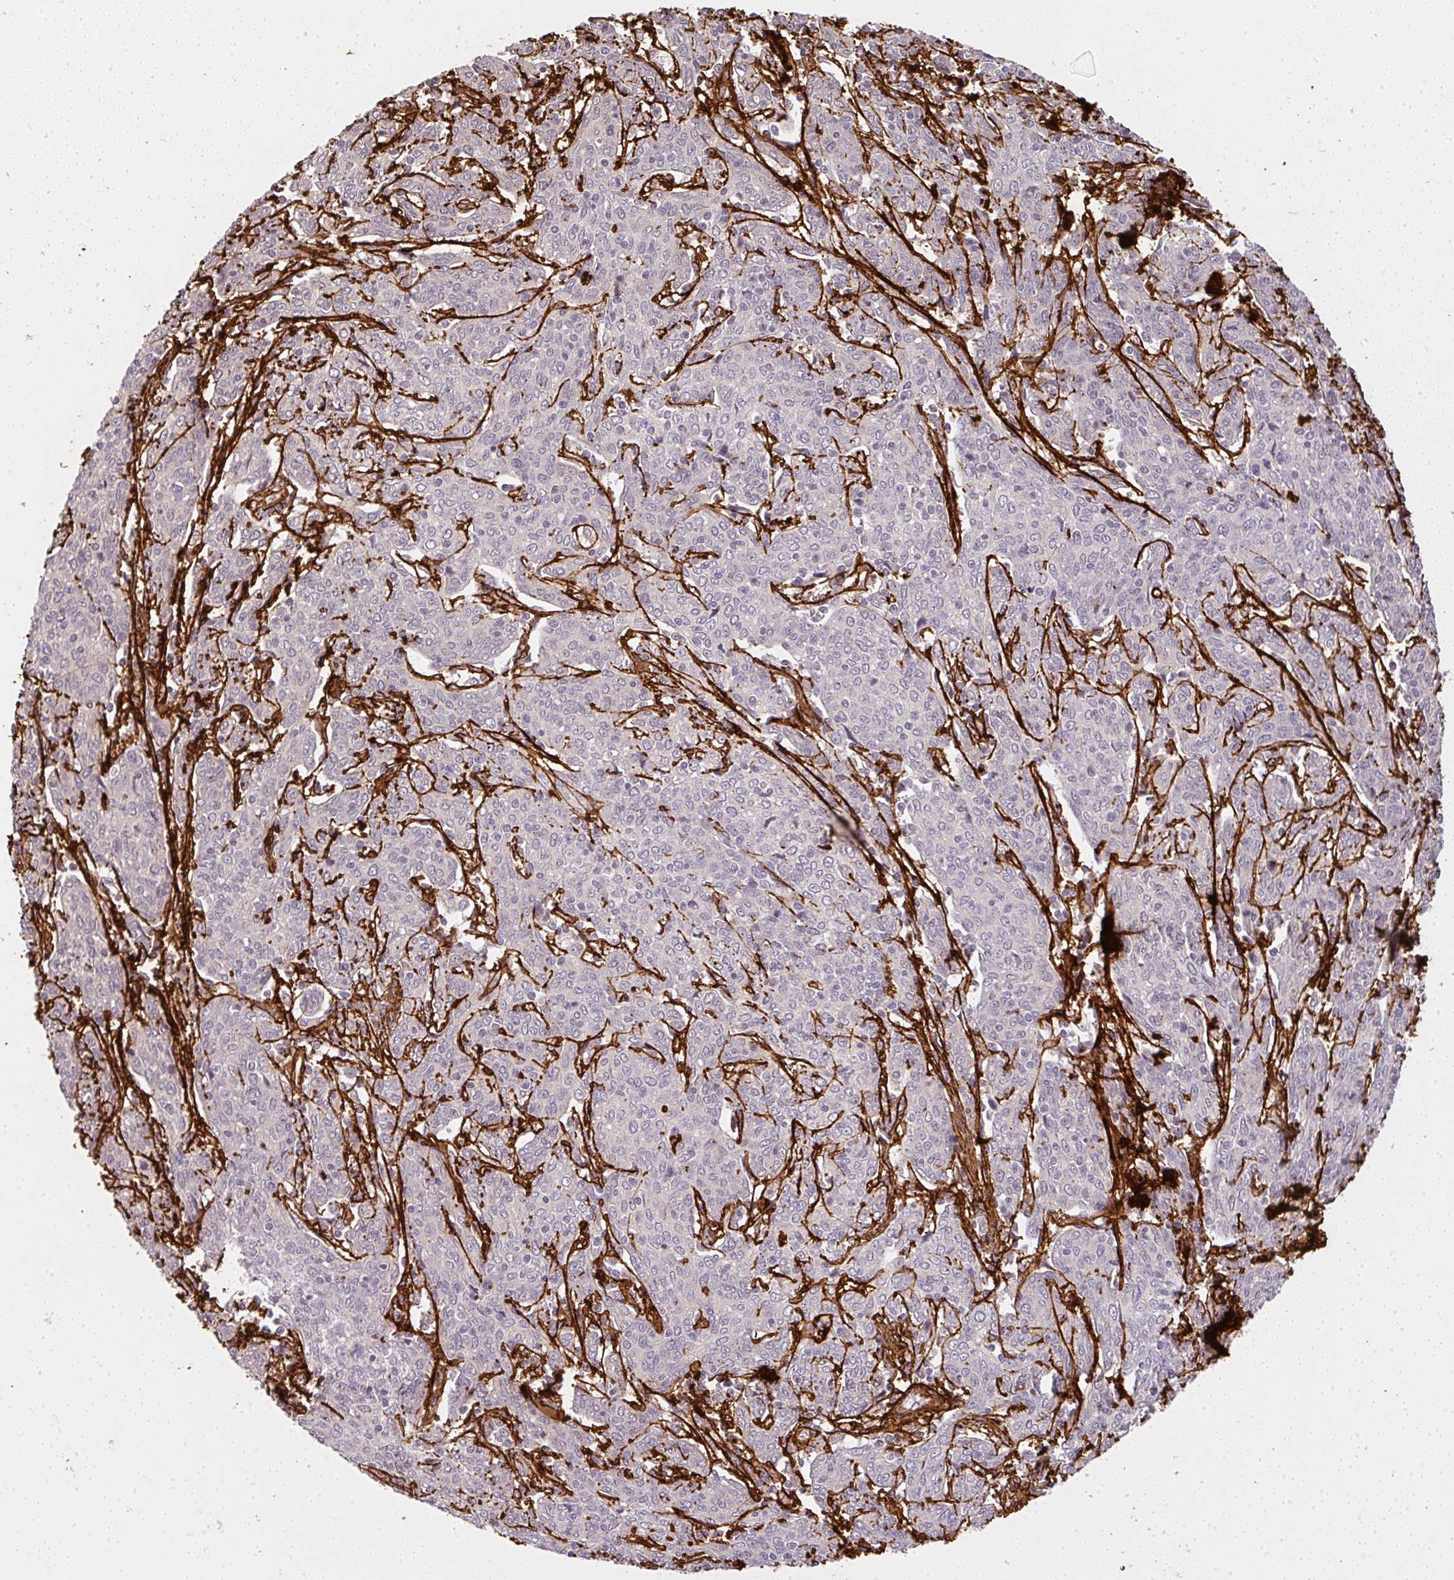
{"staining": {"intensity": "negative", "quantity": "none", "location": "none"}, "tissue": "cervical cancer", "cell_type": "Tumor cells", "image_type": "cancer", "snomed": [{"axis": "morphology", "description": "Squamous cell carcinoma, NOS"}, {"axis": "topography", "description": "Cervix"}], "caption": "Immunohistochemistry micrograph of neoplastic tissue: cervical squamous cell carcinoma stained with DAB reveals no significant protein expression in tumor cells. (Immunohistochemistry, brightfield microscopy, high magnification).", "gene": "COL3A1", "patient": {"sex": "female", "age": 67}}